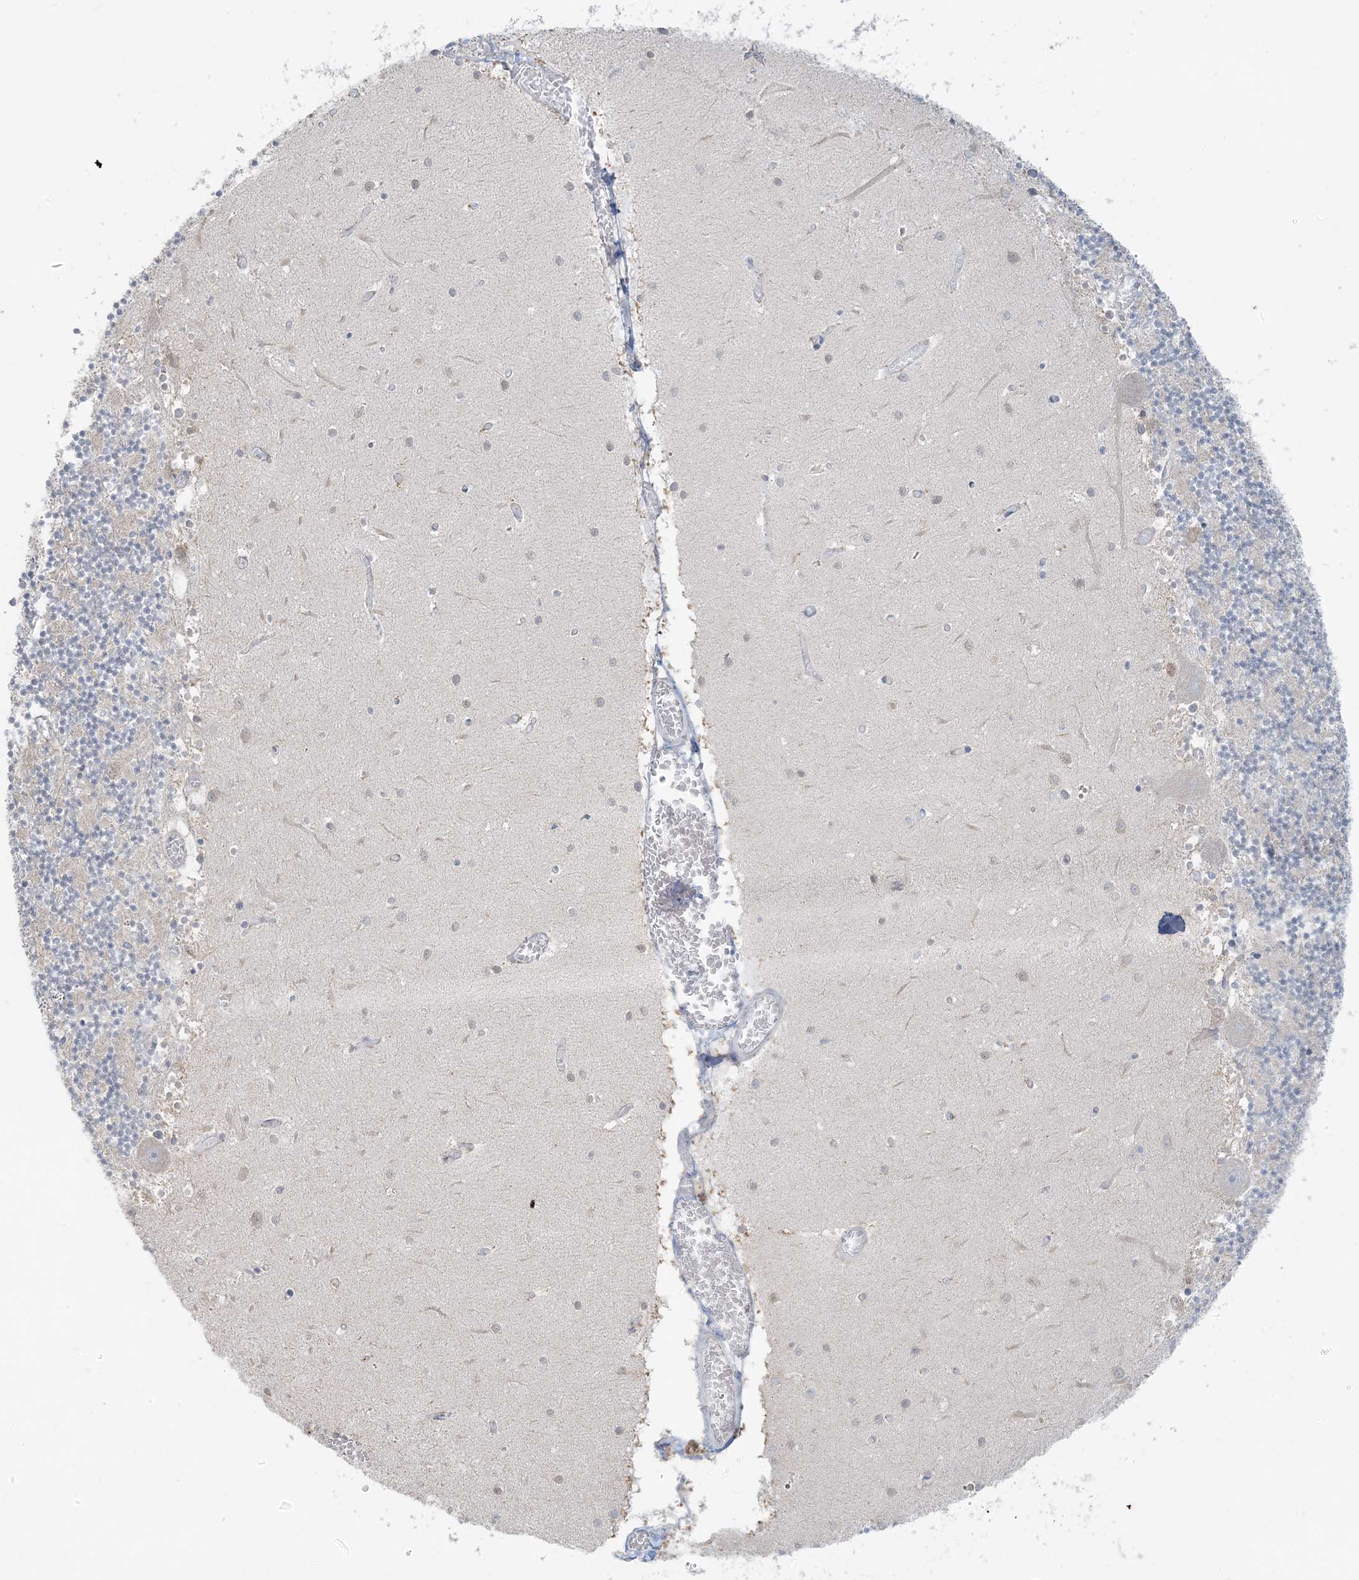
{"staining": {"intensity": "negative", "quantity": "none", "location": "none"}, "tissue": "cerebellum", "cell_type": "Cells in granular layer", "image_type": "normal", "snomed": [{"axis": "morphology", "description": "Normal tissue, NOS"}, {"axis": "topography", "description": "Cerebellum"}], "caption": "Immunohistochemistry of benign human cerebellum displays no staining in cells in granular layer. The staining is performed using DAB brown chromogen with nuclei counter-stained in using hematoxylin.", "gene": "EEFSEC", "patient": {"sex": "female", "age": 28}}